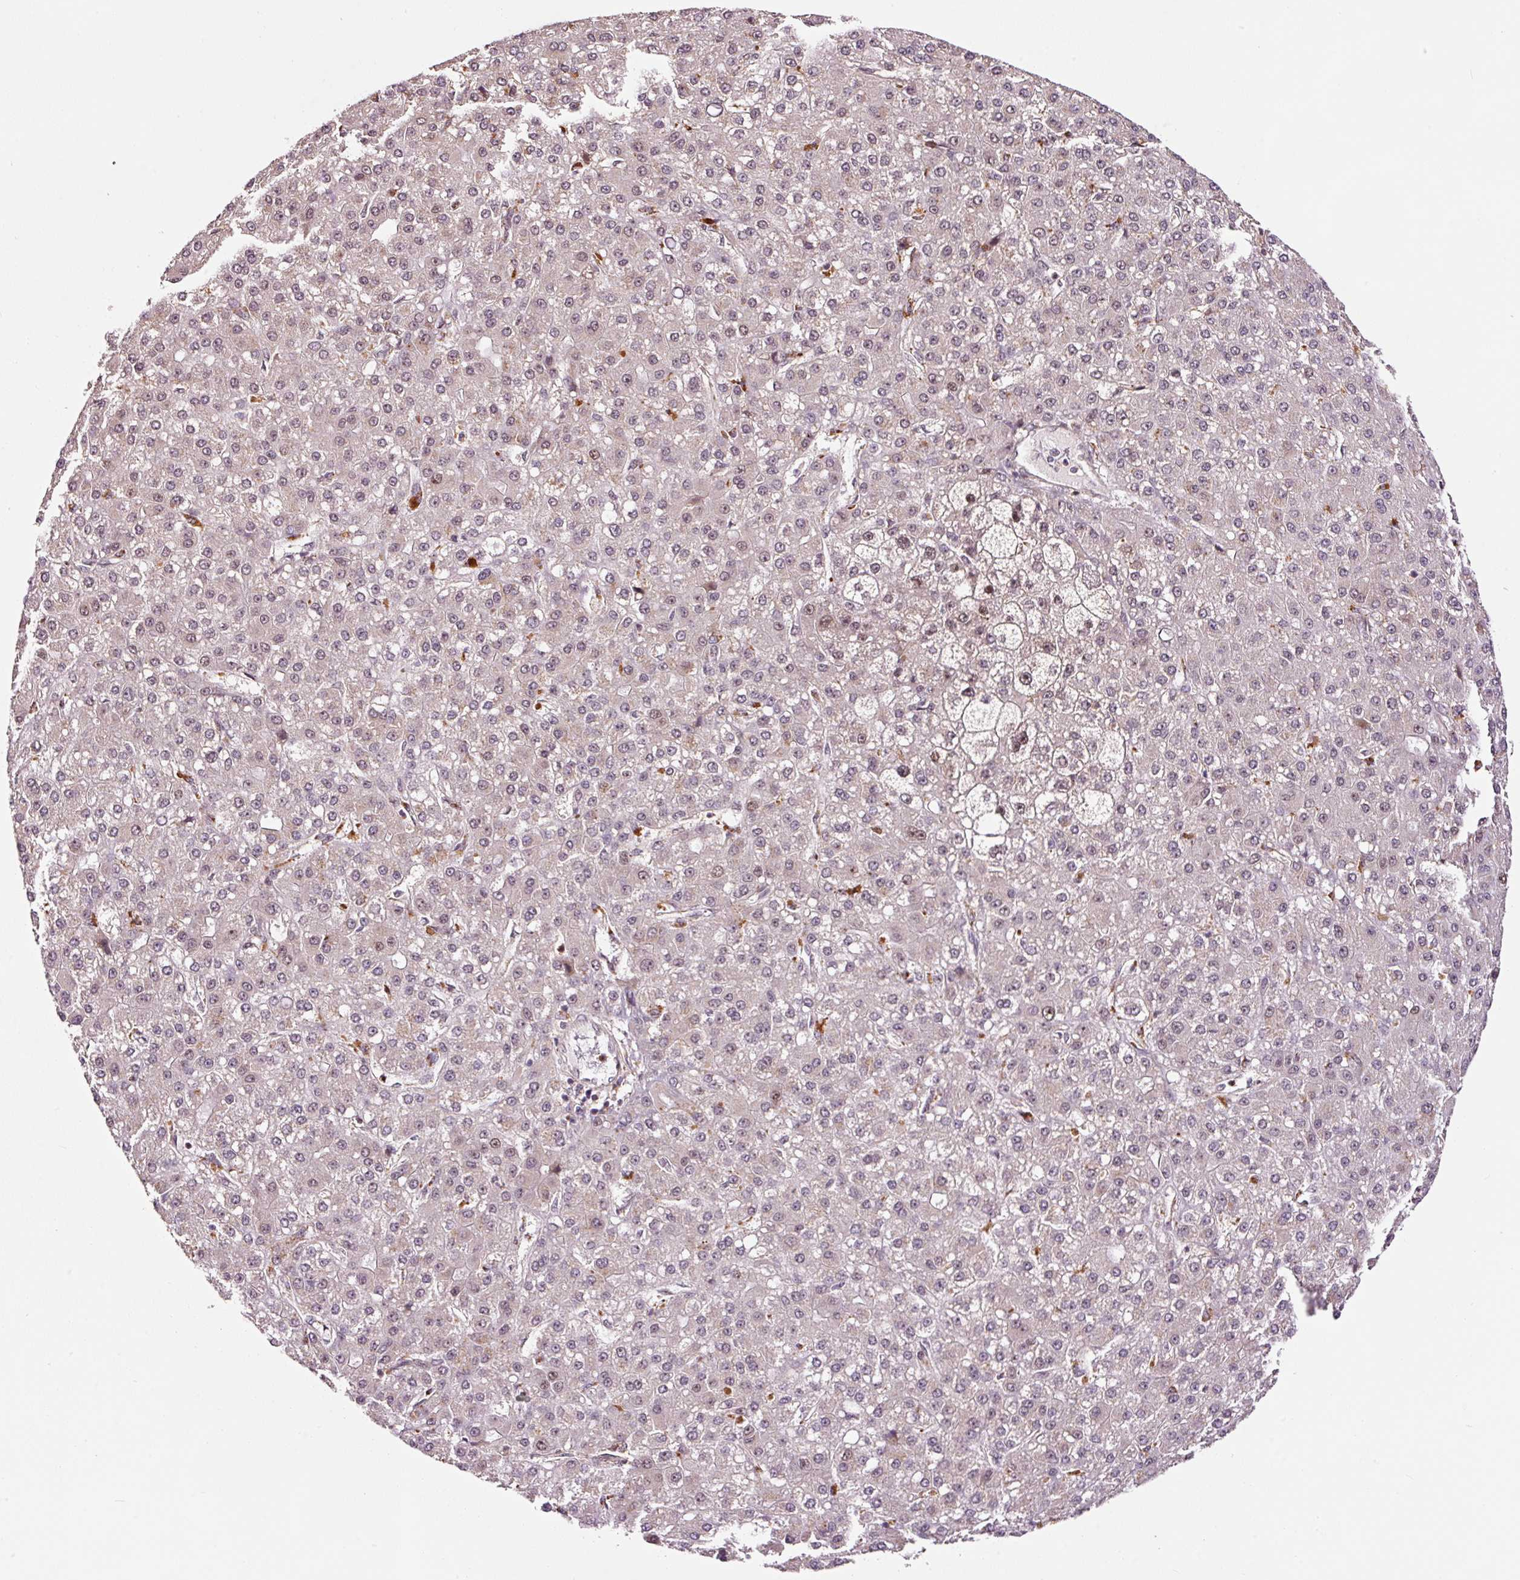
{"staining": {"intensity": "weak", "quantity": "<25%", "location": "nuclear"}, "tissue": "liver cancer", "cell_type": "Tumor cells", "image_type": "cancer", "snomed": [{"axis": "morphology", "description": "Carcinoma, Hepatocellular, NOS"}, {"axis": "topography", "description": "Liver"}], "caption": "Immunohistochemistry of human liver cancer reveals no expression in tumor cells. (DAB immunohistochemistry (IHC) visualized using brightfield microscopy, high magnification).", "gene": "RFC4", "patient": {"sex": "male", "age": 67}}